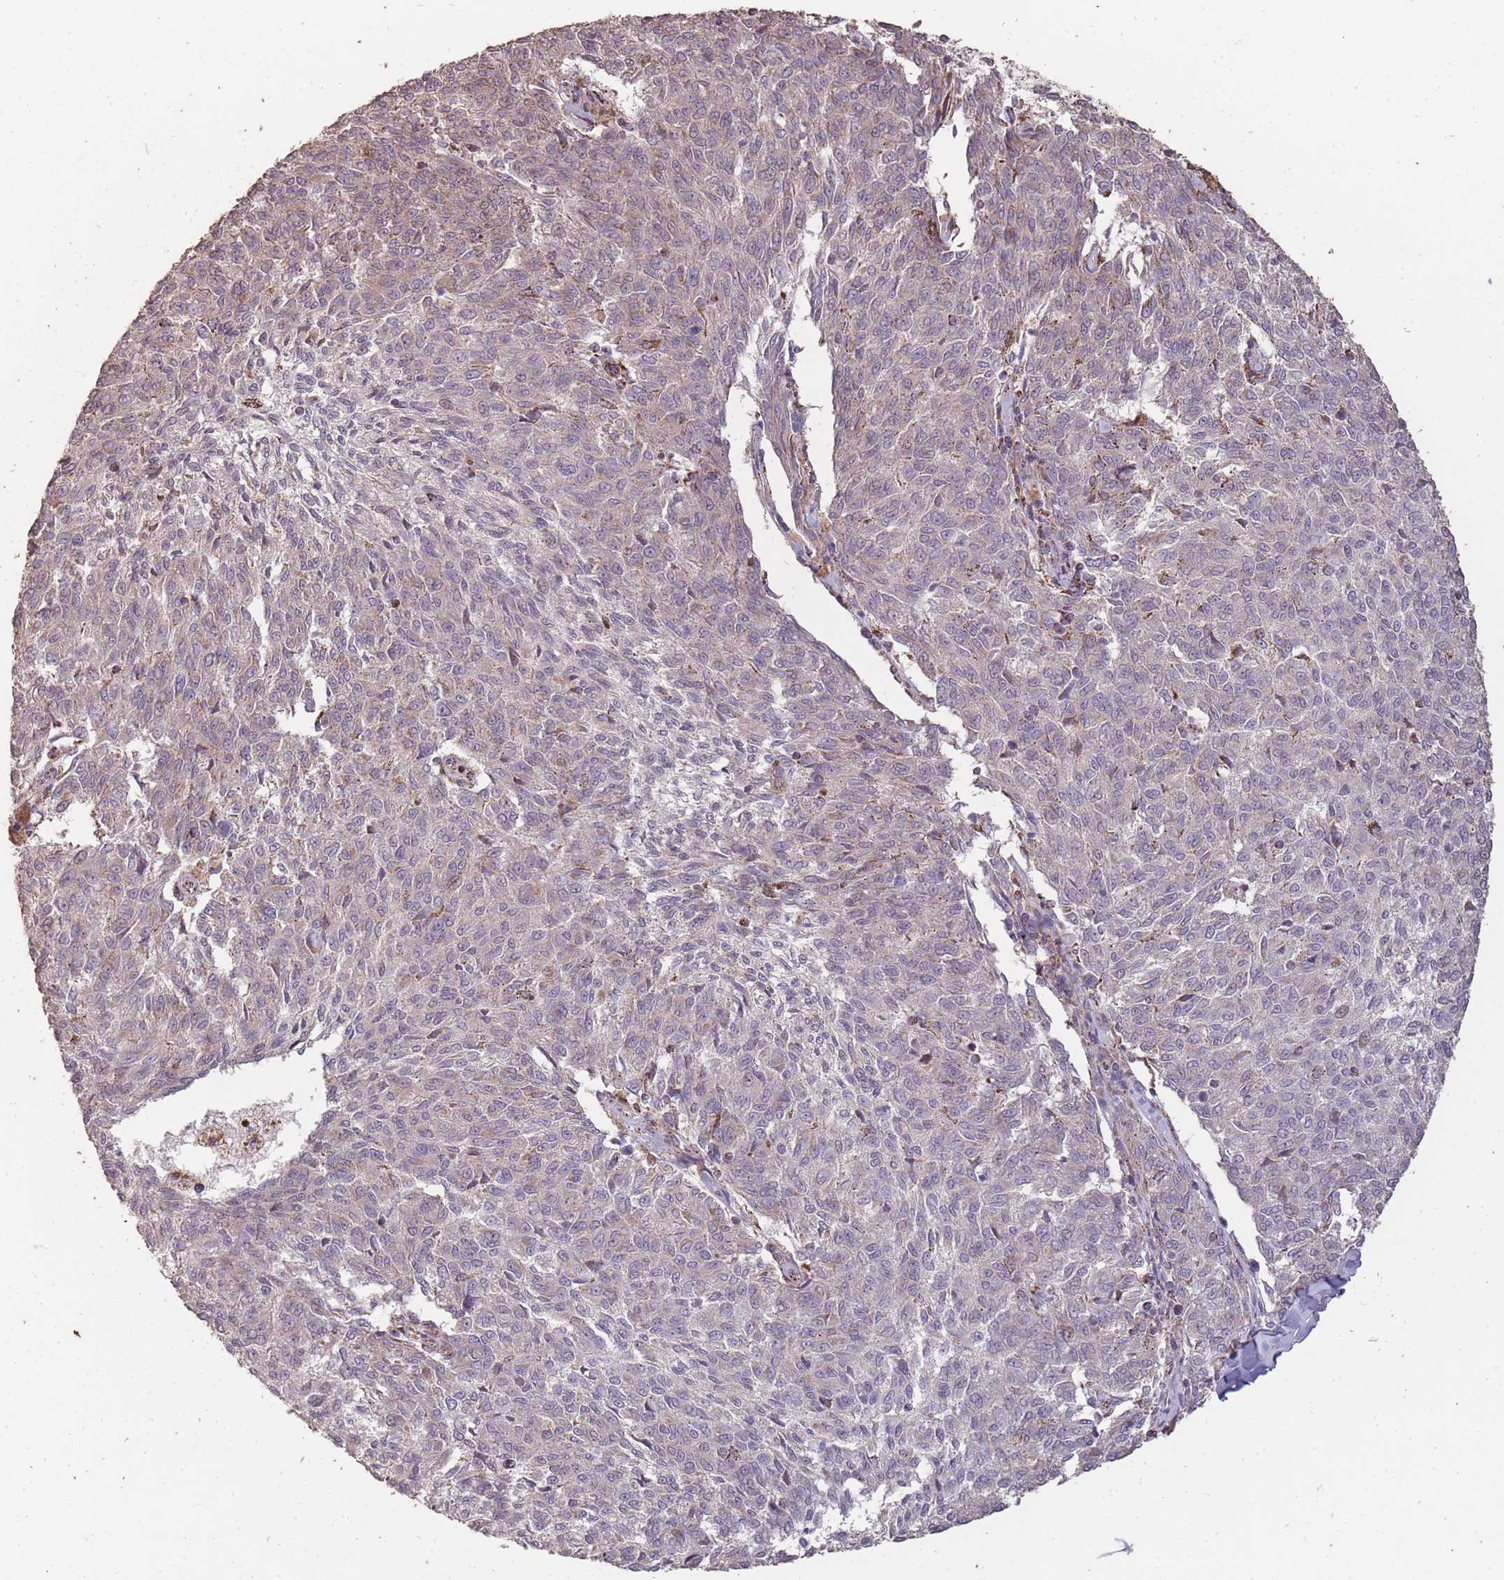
{"staining": {"intensity": "negative", "quantity": "none", "location": "none"}, "tissue": "melanoma", "cell_type": "Tumor cells", "image_type": "cancer", "snomed": [{"axis": "morphology", "description": "Malignant melanoma, NOS"}, {"axis": "topography", "description": "Skin"}], "caption": "This is a photomicrograph of IHC staining of malignant melanoma, which shows no staining in tumor cells.", "gene": "CNOT8", "patient": {"sex": "female", "age": 72}}